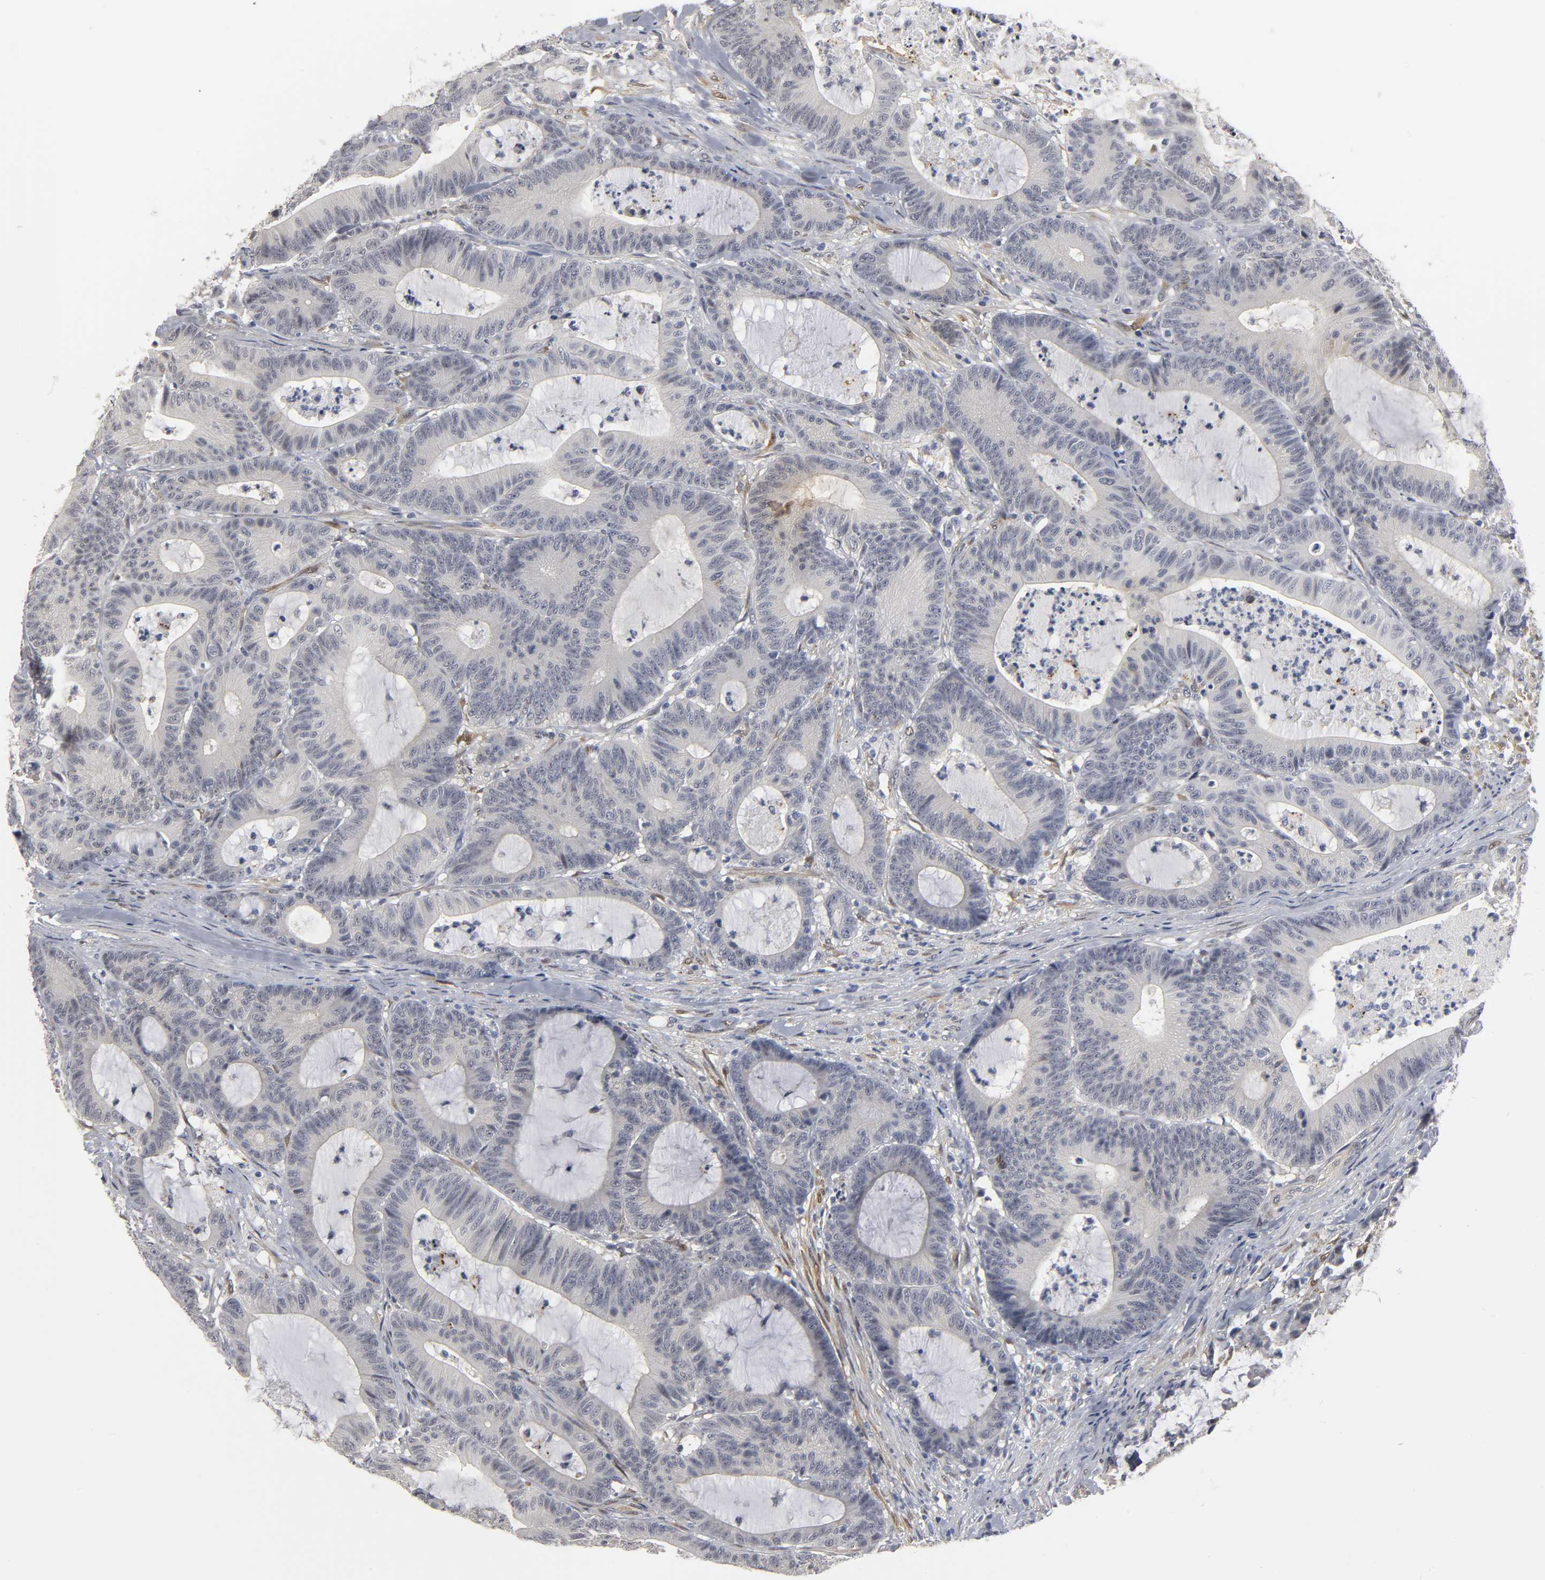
{"staining": {"intensity": "negative", "quantity": "none", "location": "none"}, "tissue": "colorectal cancer", "cell_type": "Tumor cells", "image_type": "cancer", "snomed": [{"axis": "morphology", "description": "Adenocarcinoma, NOS"}, {"axis": "topography", "description": "Colon"}], "caption": "A histopathology image of adenocarcinoma (colorectal) stained for a protein shows no brown staining in tumor cells.", "gene": "PDLIM3", "patient": {"sex": "female", "age": 84}}